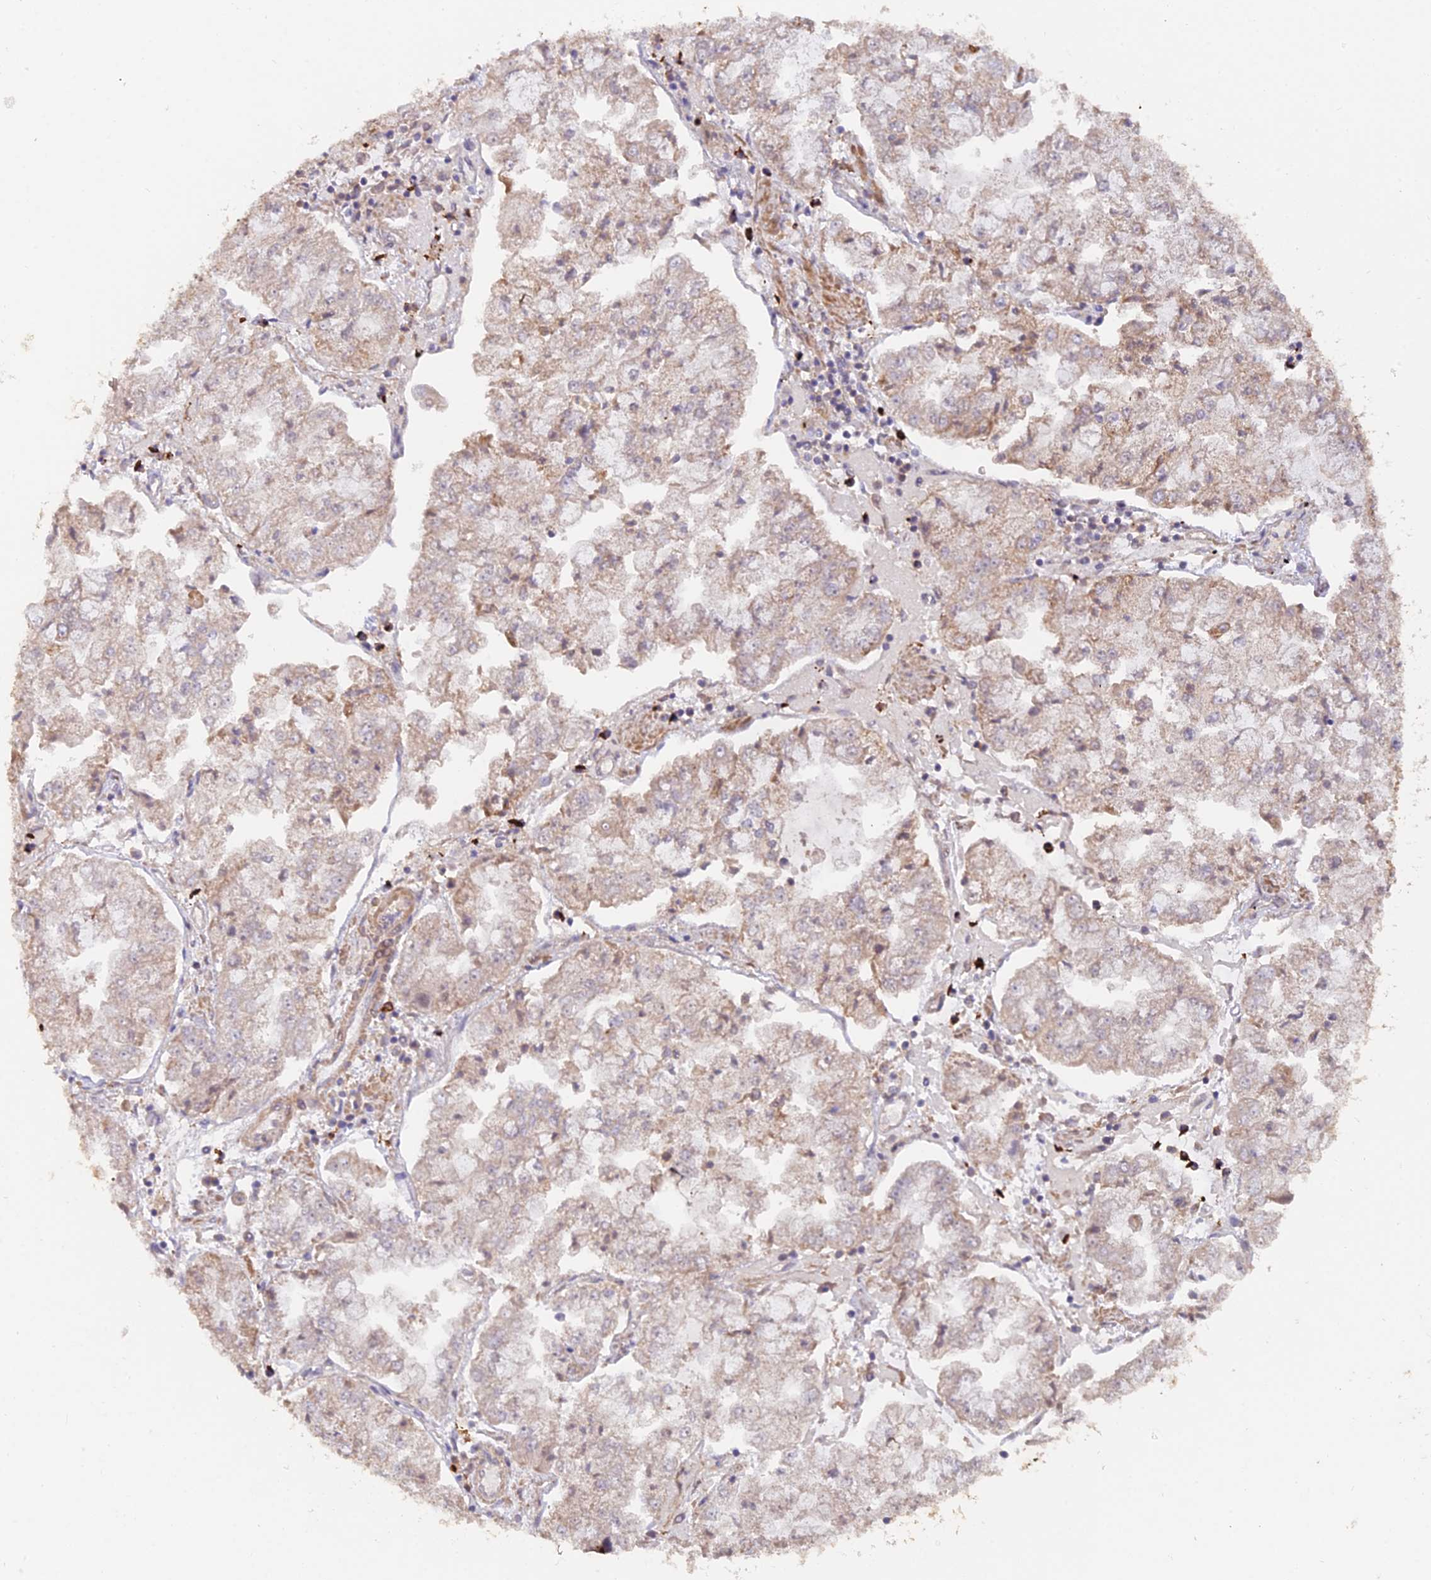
{"staining": {"intensity": "weak", "quantity": "25%-75%", "location": "cytoplasmic/membranous"}, "tissue": "stomach cancer", "cell_type": "Tumor cells", "image_type": "cancer", "snomed": [{"axis": "morphology", "description": "Adenocarcinoma, NOS"}, {"axis": "topography", "description": "Stomach"}], "caption": "Protein expression analysis of human stomach cancer reveals weak cytoplasmic/membranous expression in about 25%-75% of tumor cells.", "gene": "IFT22", "patient": {"sex": "male", "age": 76}}